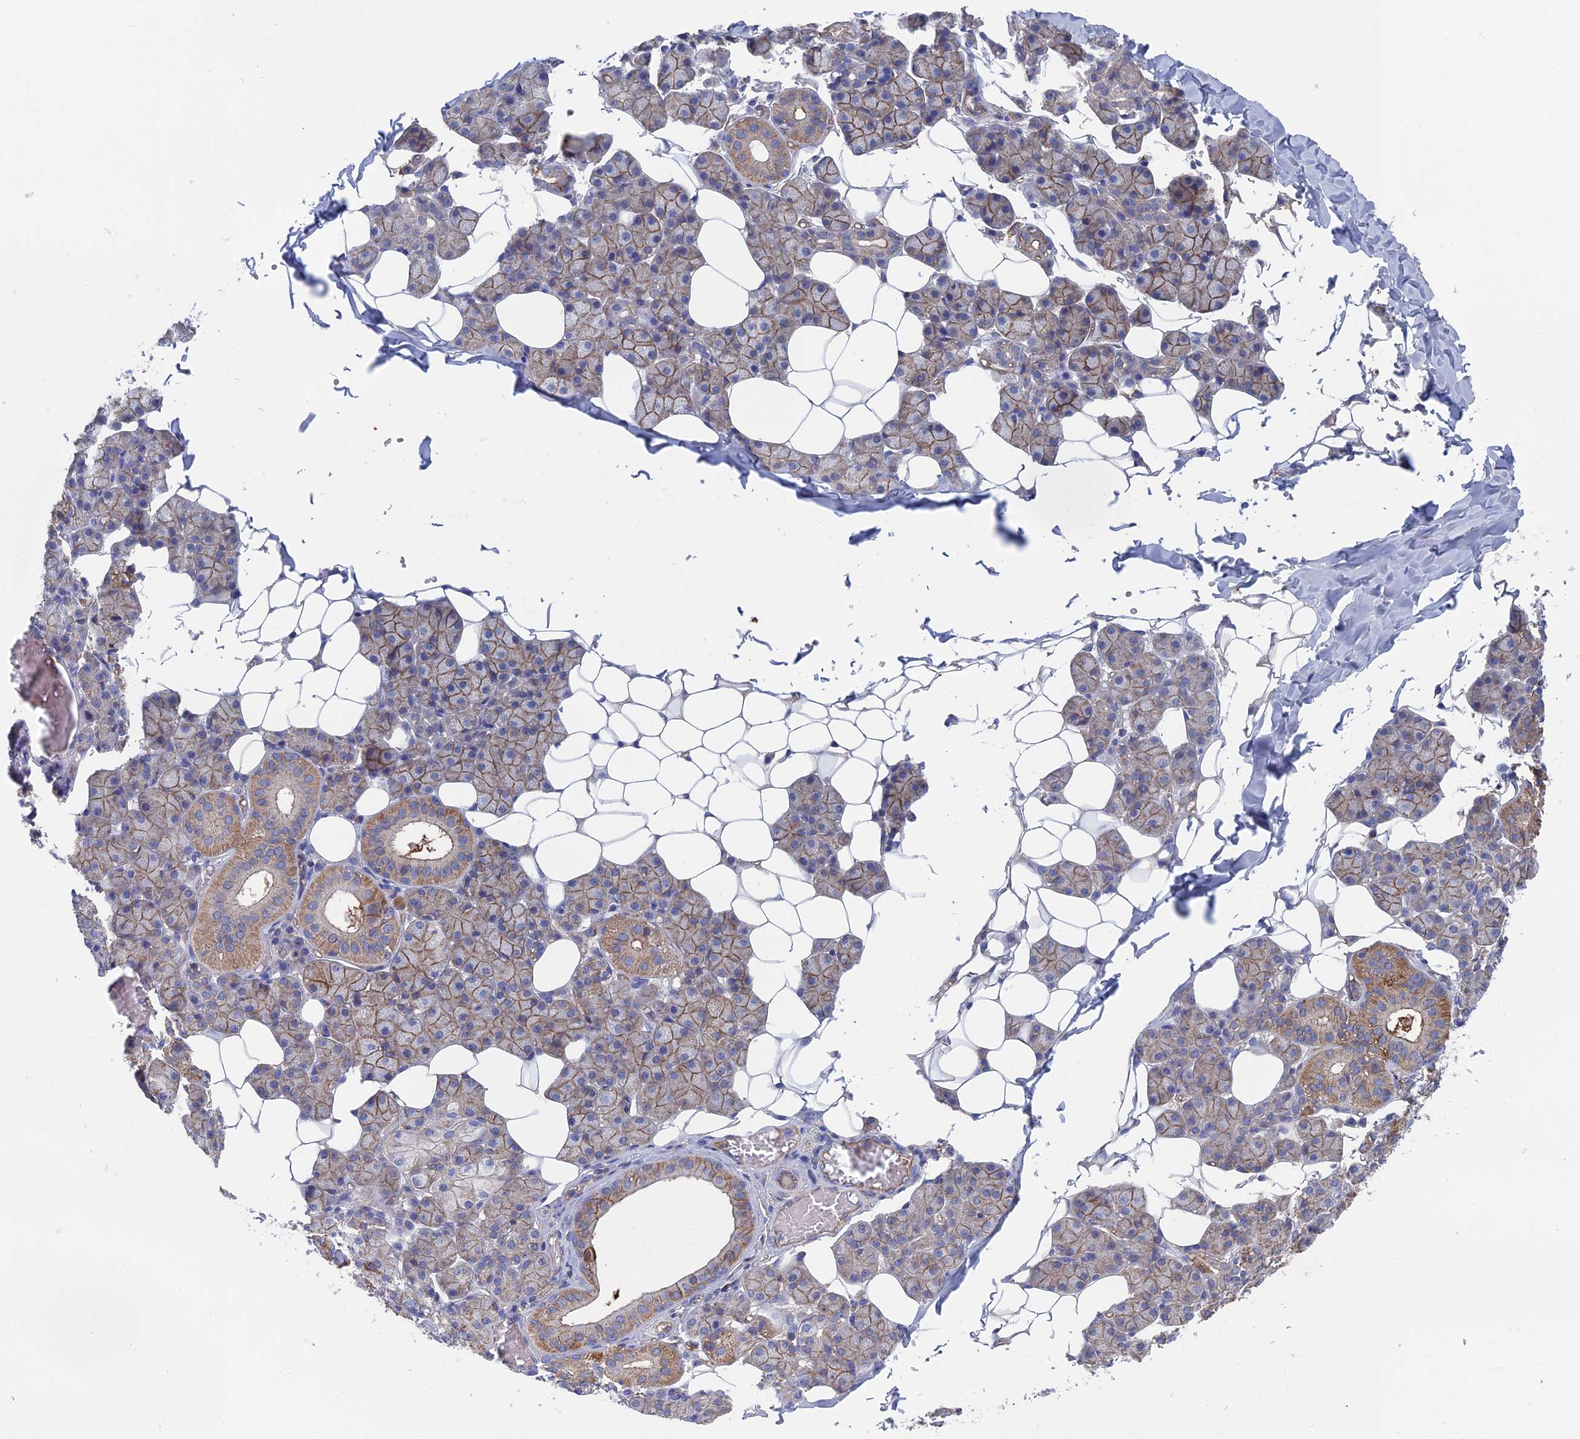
{"staining": {"intensity": "moderate", "quantity": "25%-75%", "location": "cytoplasmic/membranous"}, "tissue": "salivary gland", "cell_type": "Glandular cells", "image_type": "normal", "snomed": [{"axis": "morphology", "description": "Normal tissue, NOS"}, {"axis": "topography", "description": "Salivary gland"}], "caption": "IHC histopathology image of unremarkable salivary gland stained for a protein (brown), which reveals medium levels of moderate cytoplasmic/membranous expression in approximately 25%-75% of glandular cells.", "gene": "SNX11", "patient": {"sex": "female", "age": 33}}